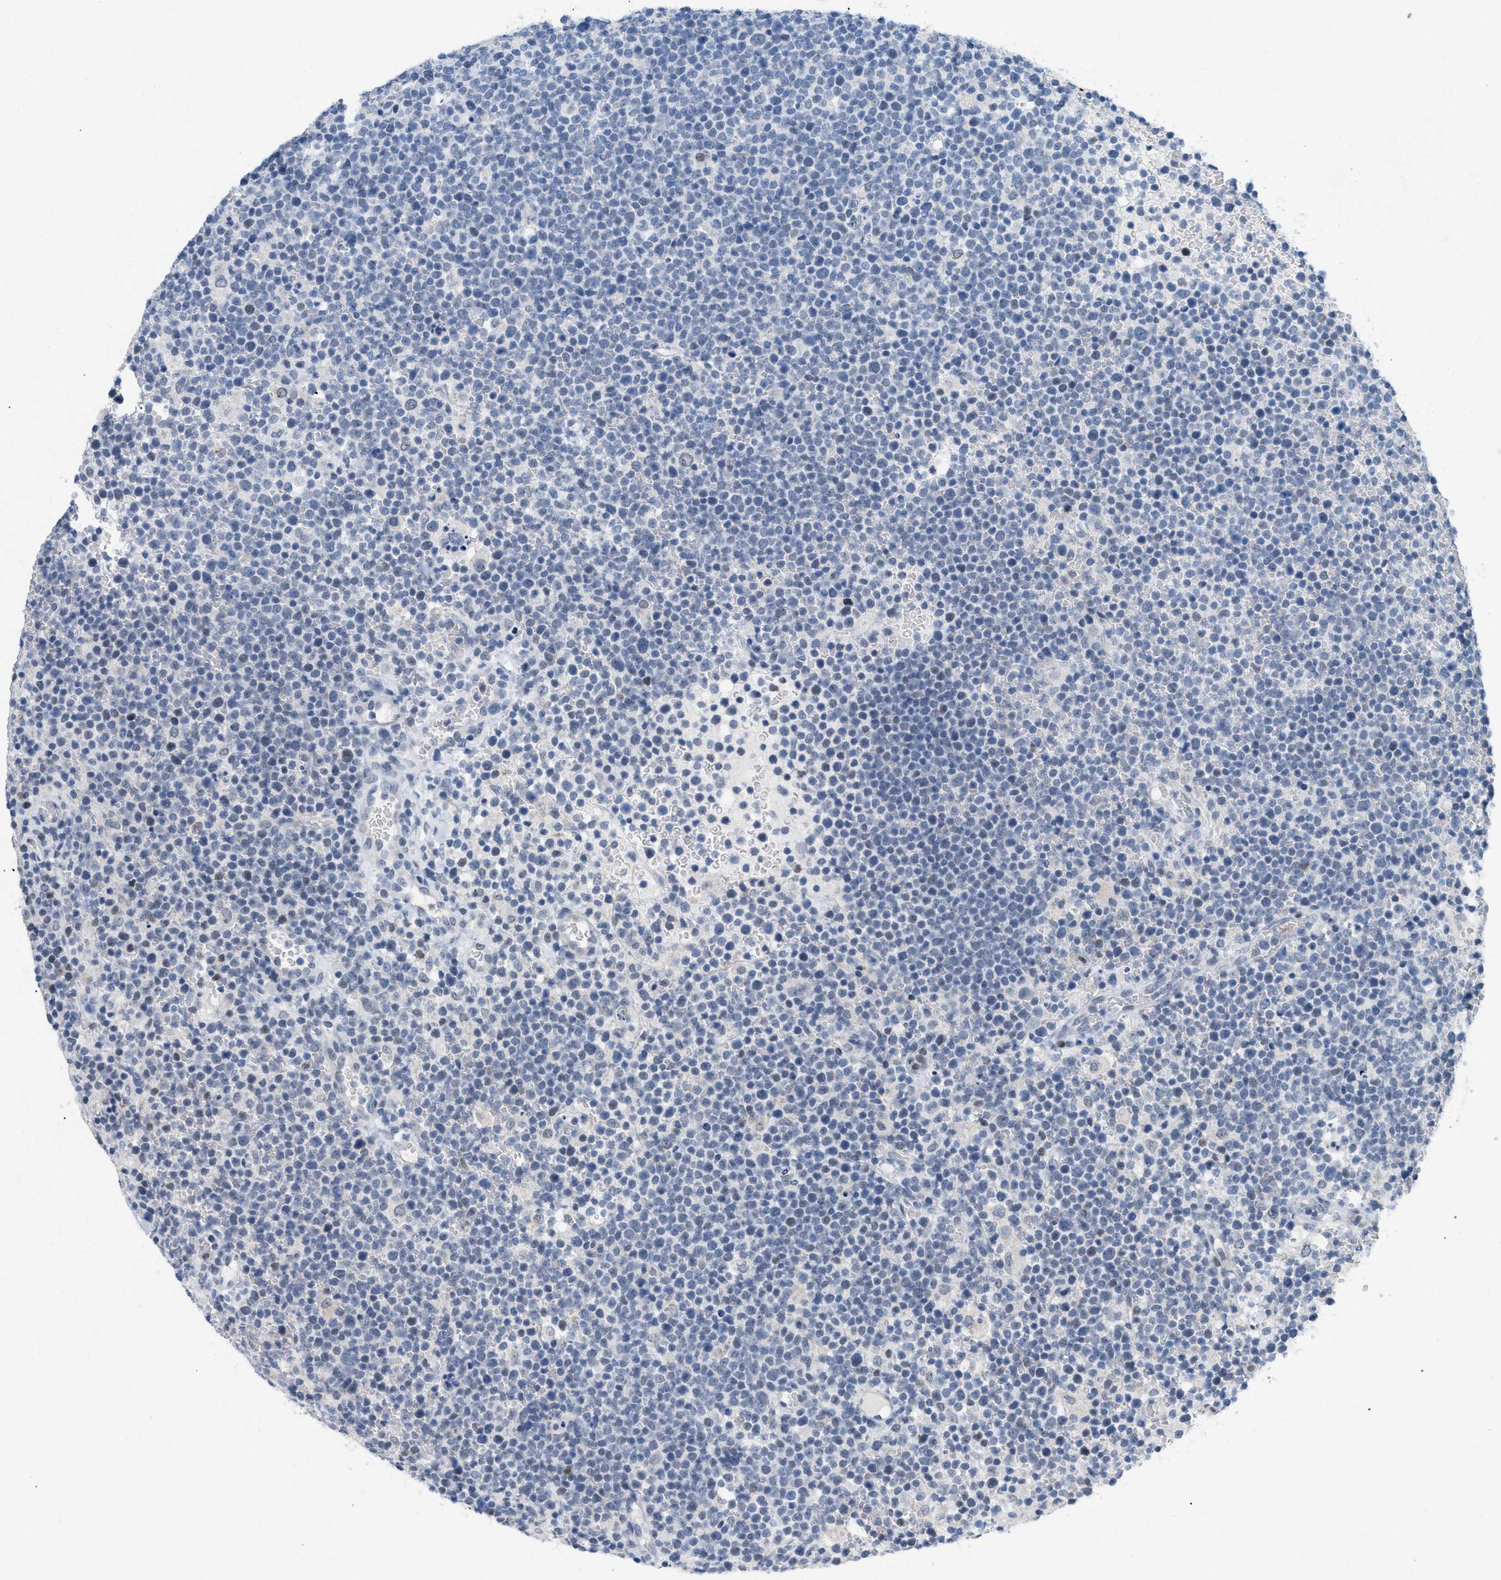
{"staining": {"intensity": "negative", "quantity": "none", "location": "none"}, "tissue": "lymphoma", "cell_type": "Tumor cells", "image_type": "cancer", "snomed": [{"axis": "morphology", "description": "Malignant lymphoma, non-Hodgkin's type, High grade"}, {"axis": "topography", "description": "Lymph node"}], "caption": "The image reveals no significant positivity in tumor cells of malignant lymphoma, non-Hodgkin's type (high-grade).", "gene": "TASOR", "patient": {"sex": "male", "age": 61}}